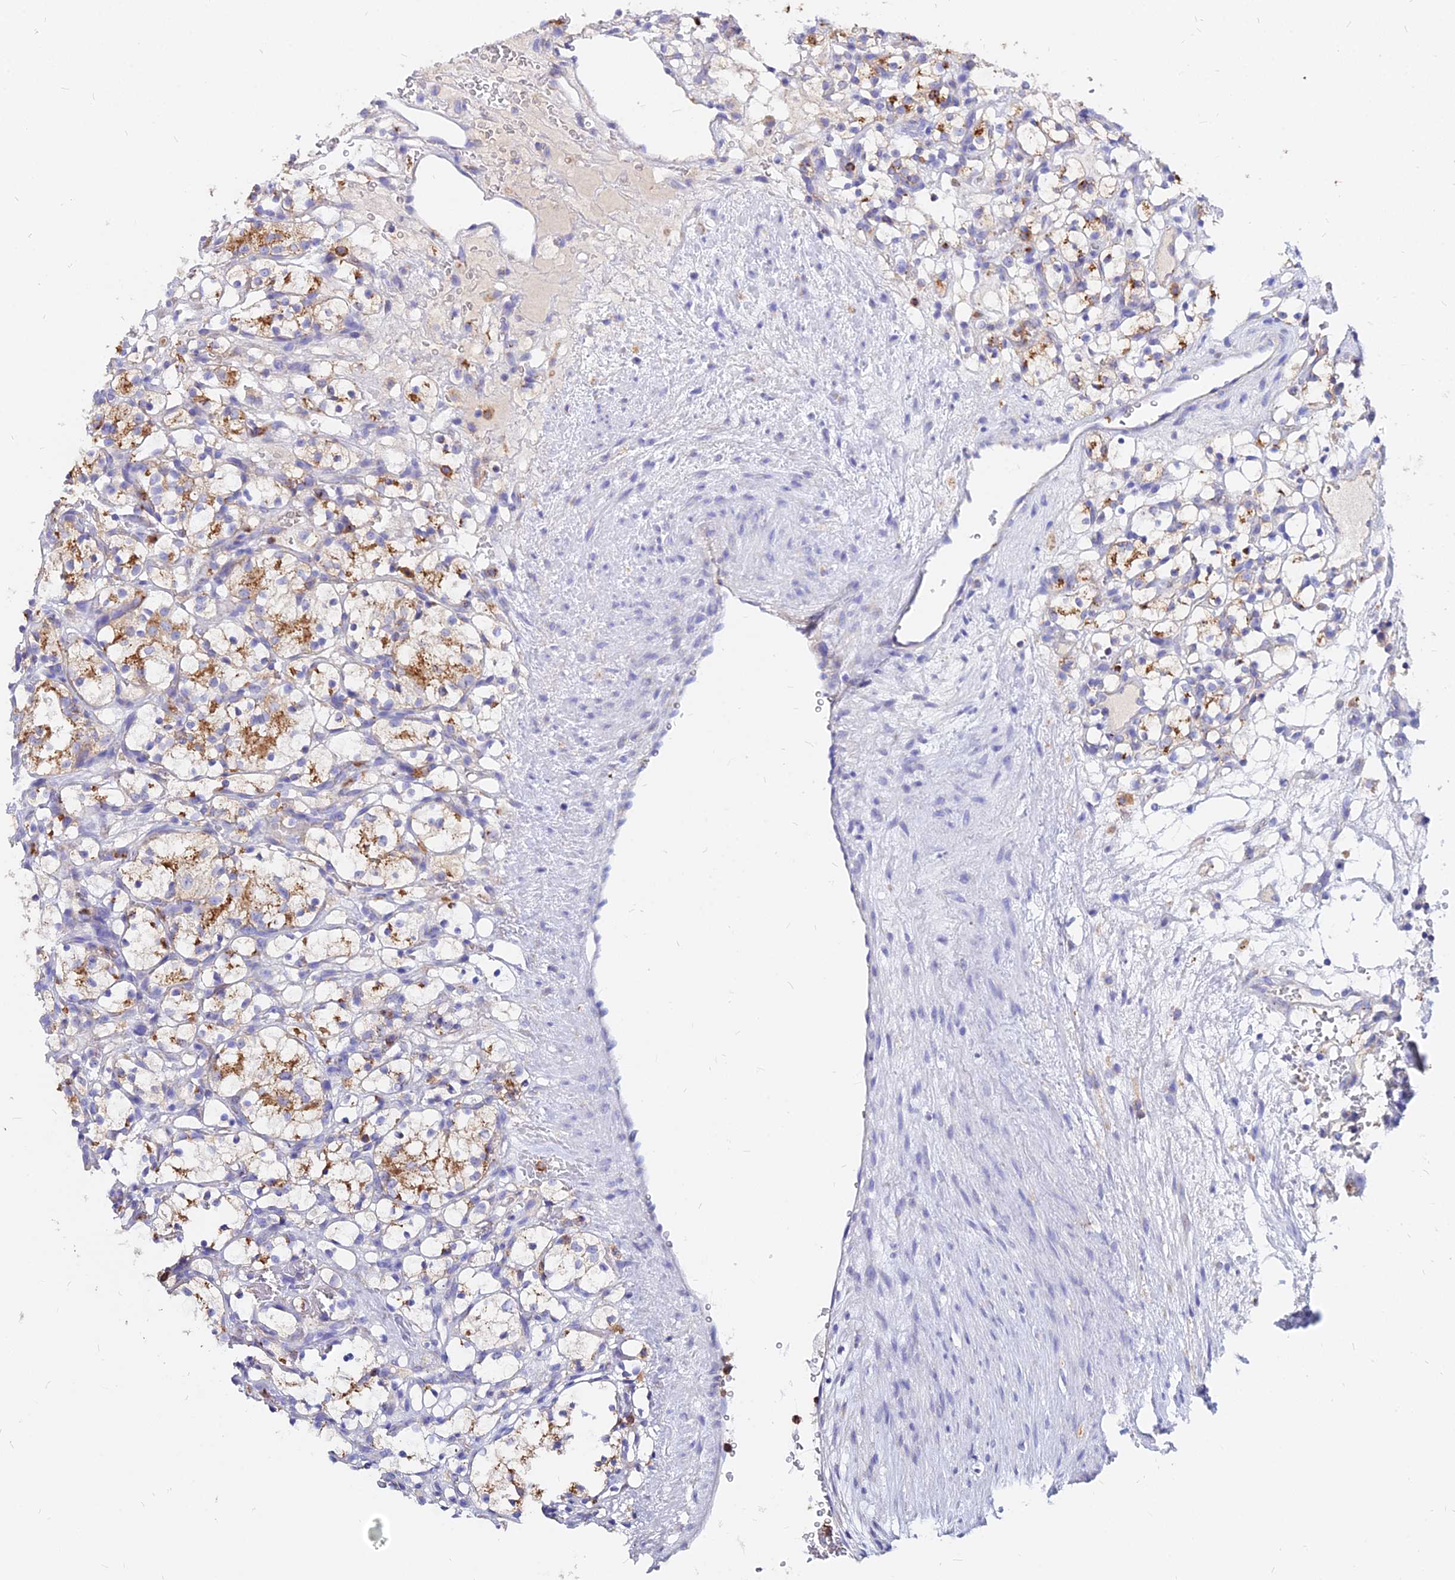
{"staining": {"intensity": "moderate", "quantity": "25%-75%", "location": "cytoplasmic/membranous"}, "tissue": "renal cancer", "cell_type": "Tumor cells", "image_type": "cancer", "snomed": [{"axis": "morphology", "description": "Adenocarcinoma, NOS"}, {"axis": "topography", "description": "Kidney"}], "caption": "High-power microscopy captured an immunohistochemistry histopathology image of renal cancer, revealing moderate cytoplasmic/membranous staining in approximately 25%-75% of tumor cells. The protein of interest is shown in brown color, while the nuclei are stained blue.", "gene": "AGTRAP", "patient": {"sex": "female", "age": 69}}